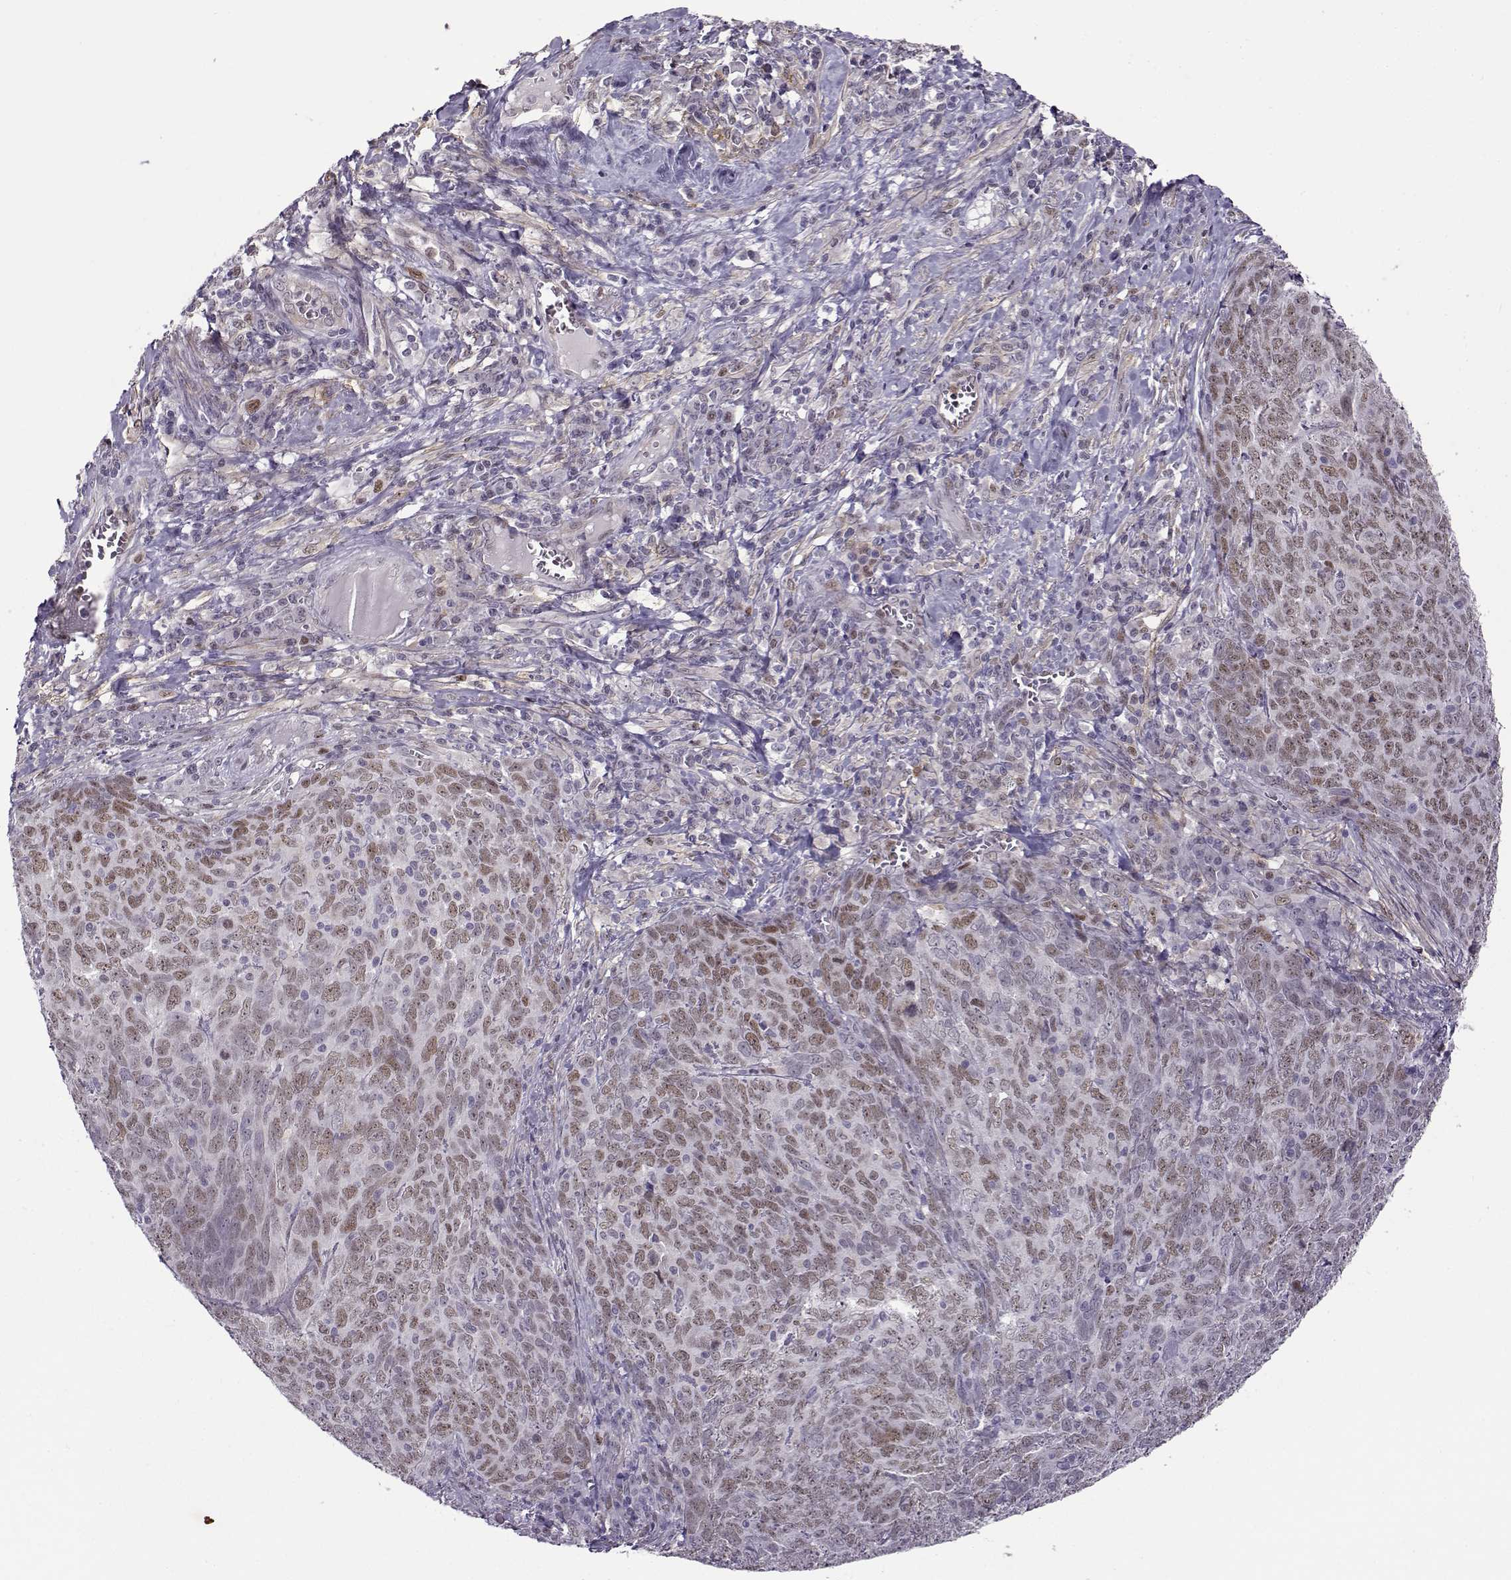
{"staining": {"intensity": "moderate", "quantity": "25%-75%", "location": "nuclear"}, "tissue": "skin cancer", "cell_type": "Tumor cells", "image_type": "cancer", "snomed": [{"axis": "morphology", "description": "Squamous cell carcinoma, NOS"}, {"axis": "topography", "description": "Skin"}, {"axis": "topography", "description": "Anal"}], "caption": "A medium amount of moderate nuclear positivity is present in about 25%-75% of tumor cells in skin squamous cell carcinoma tissue.", "gene": "BACH1", "patient": {"sex": "female", "age": 51}}